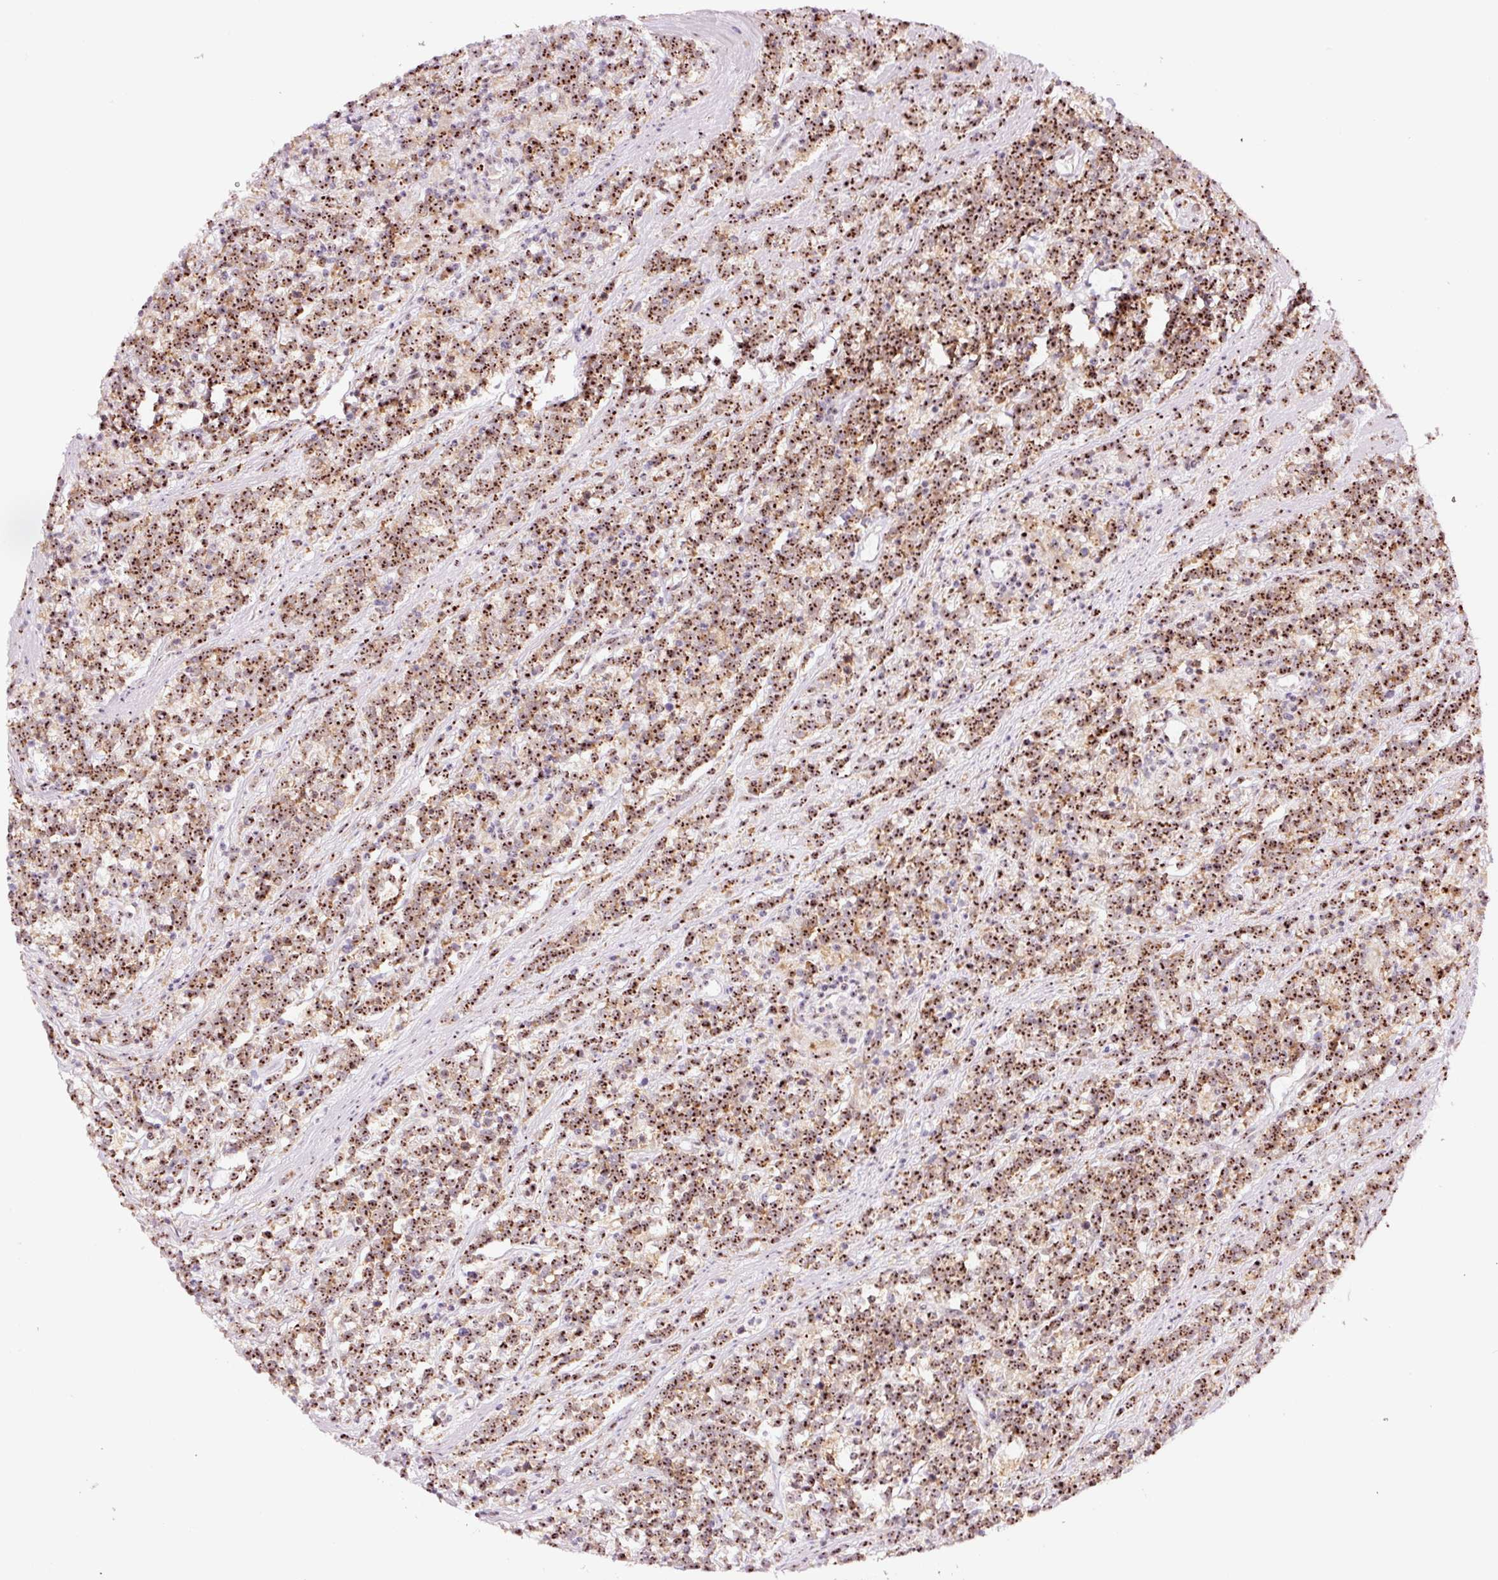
{"staining": {"intensity": "moderate", "quantity": ">75%", "location": "cytoplasmic/membranous,nuclear"}, "tissue": "lymphoma", "cell_type": "Tumor cells", "image_type": "cancer", "snomed": [{"axis": "morphology", "description": "Malignant lymphoma, non-Hodgkin's type, High grade"}, {"axis": "topography", "description": "Small intestine"}, {"axis": "topography", "description": "Colon"}], "caption": "Immunohistochemistry photomicrograph of neoplastic tissue: human malignant lymphoma, non-Hodgkin's type (high-grade) stained using IHC exhibits medium levels of moderate protein expression localized specifically in the cytoplasmic/membranous and nuclear of tumor cells, appearing as a cytoplasmic/membranous and nuclear brown color.", "gene": "GNL3", "patient": {"sex": "male", "age": 8}}